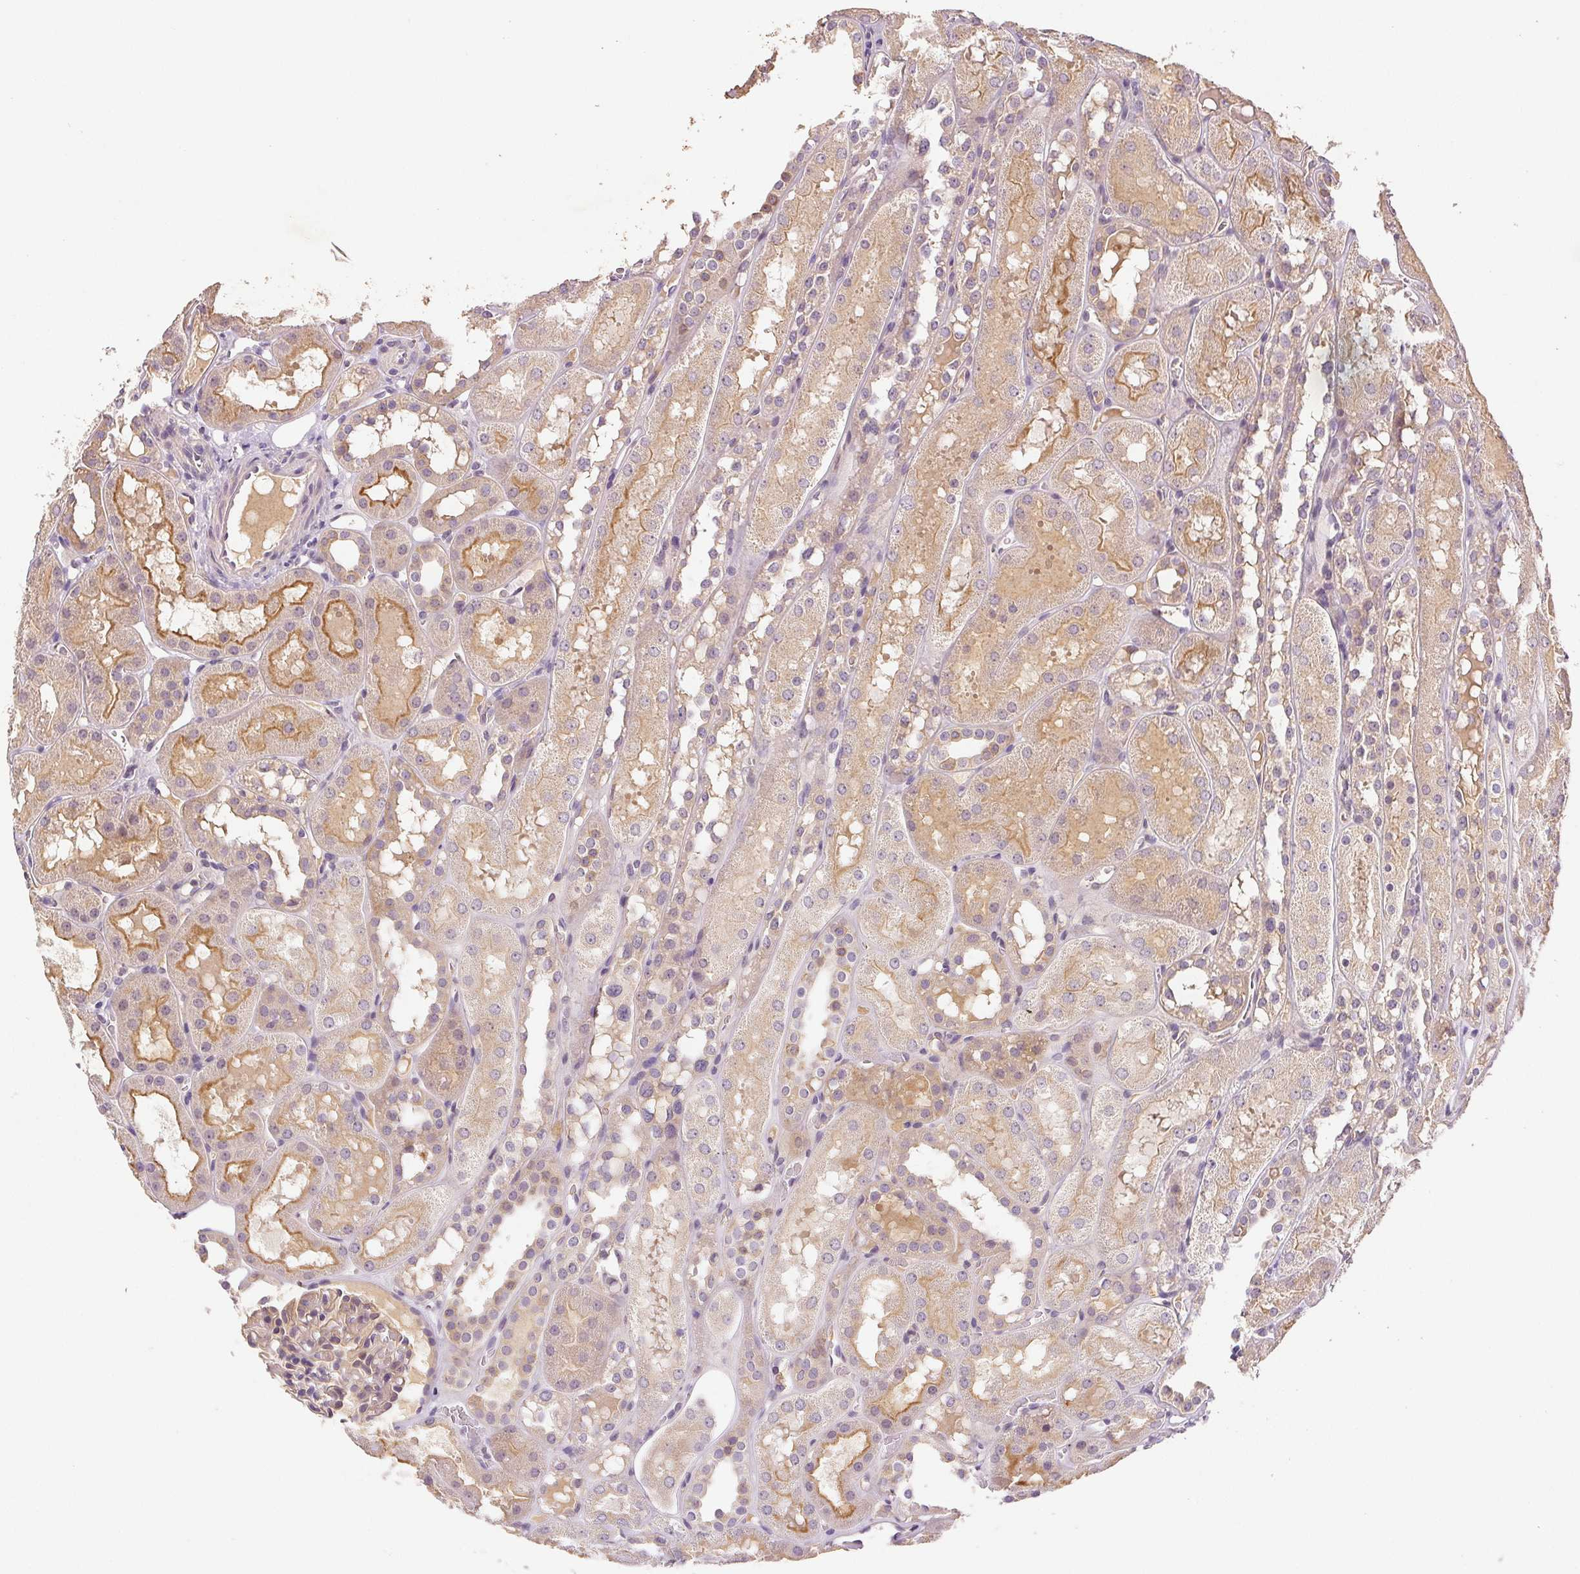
{"staining": {"intensity": "moderate", "quantity": "25%-75%", "location": "cytoplasmic/membranous"}, "tissue": "kidney", "cell_type": "Cells in glomeruli", "image_type": "normal", "snomed": [{"axis": "morphology", "description": "Normal tissue, NOS"}, {"axis": "topography", "description": "Kidney"}, {"axis": "topography", "description": "Urinary bladder"}], "caption": "Immunohistochemistry (IHC) histopathology image of benign kidney: human kidney stained using IHC displays medium levels of moderate protein expression localized specifically in the cytoplasmic/membranous of cells in glomeruli, appearing as a cytoplasmic/membranous brown color.", "gene": "YIF1B", "patient": {"sex": "male", "age": 16}}